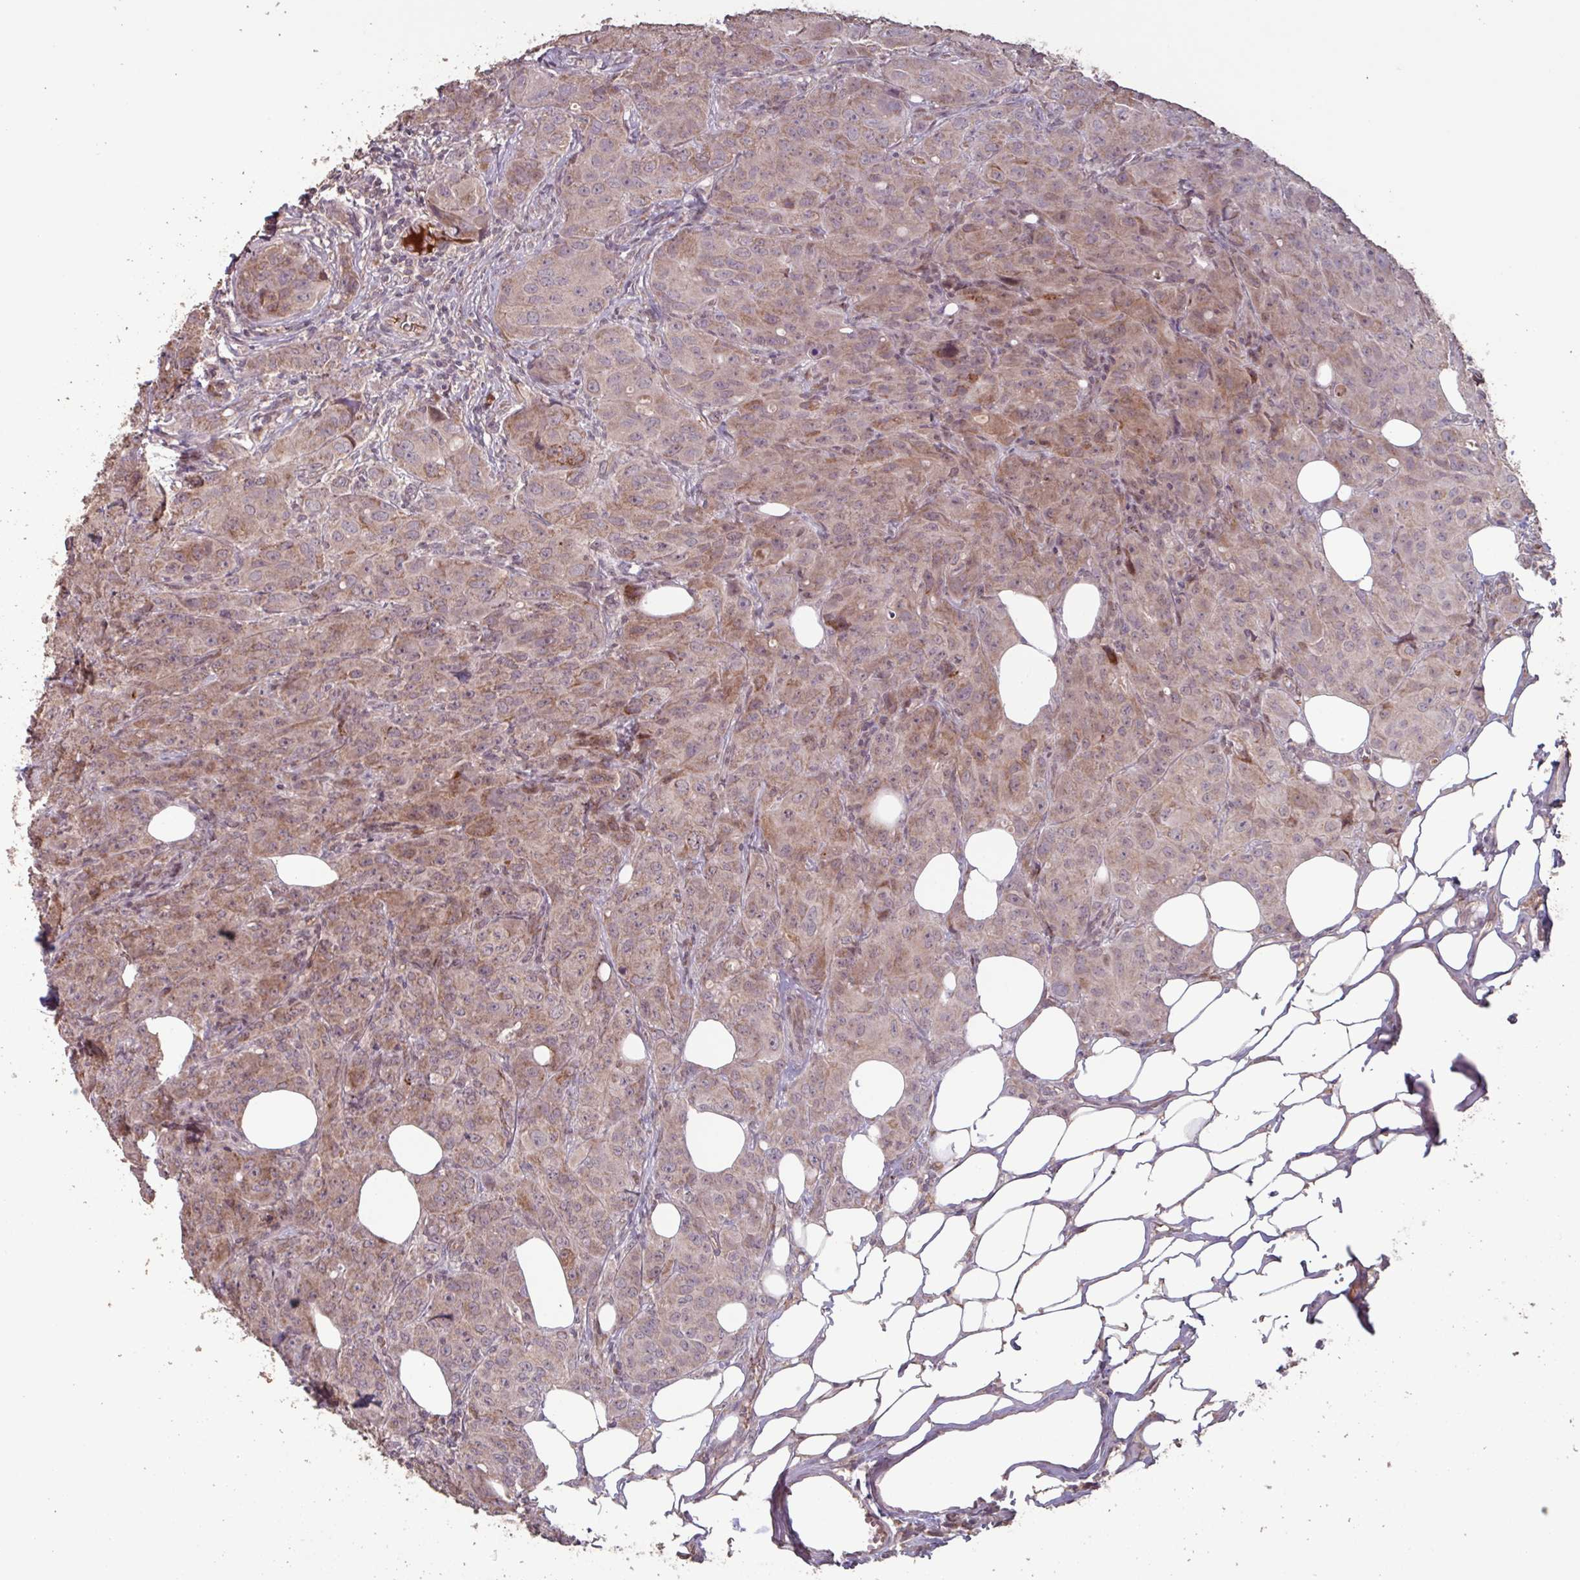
{"staining": {"intensity": "moderate", "quantity": ">75%", "location": "cytoplasmic/membranous"}, "tissue": "breast cancer", "cell_type": "Tumor cells", "image_type": "cancer", "snomed": [{"axis": "morphology", "description": "Duct carcinoma"}, {"axis": "topography", "description": "Breast"}], "caption": "Breast cancer stained with immunohistochemistry (IHC) reveals moderate cytoplasmic/membranous staining in approximately >75% of tumor cells. Using DAB (brown) and hematoxylin (blue) stains, captured at high magnification using brightfield microscopy.", "gene": "TMEM88", "patient": {"sex": "female", "age": 43}}